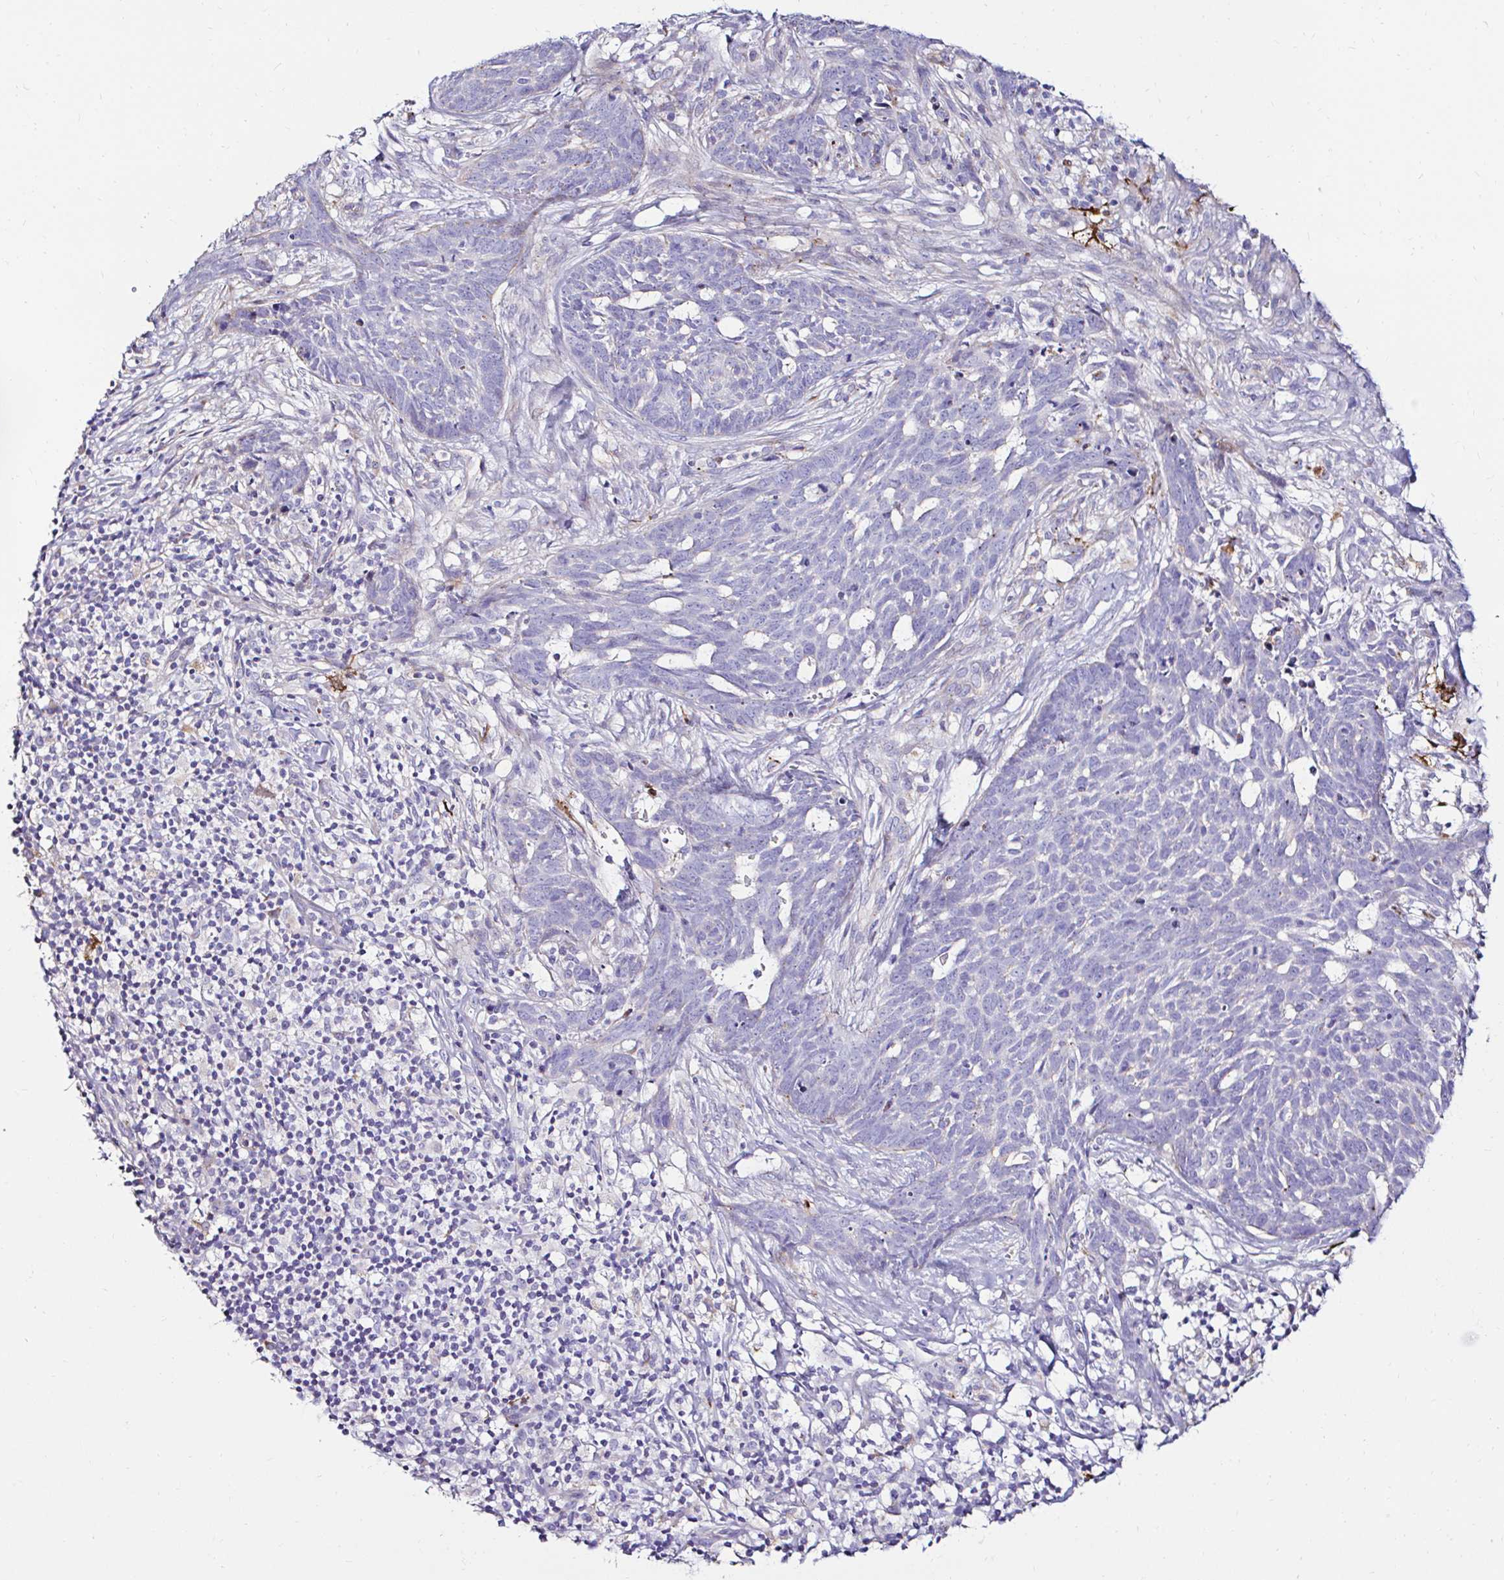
{"staining": {"intensity": "negative", "quantity": "none", "location": "none"}, "tissue": "skin cancer", "cell_type": "Tumor cells", "image_type": "cancer", "snomed": [{"axis": "morphology", "description": "Basal cell carcinoma"}, {"axis": "topography", "description": "Skin"}], "caption": "IHC histopathology image of neoplastic tissue: human skin cancer (basal cell carcinoma) stained with DAB shows no significant protein staining in tumor cells.", "gene": "GALNS", "patient": {"sex": "female", "age": 78}}